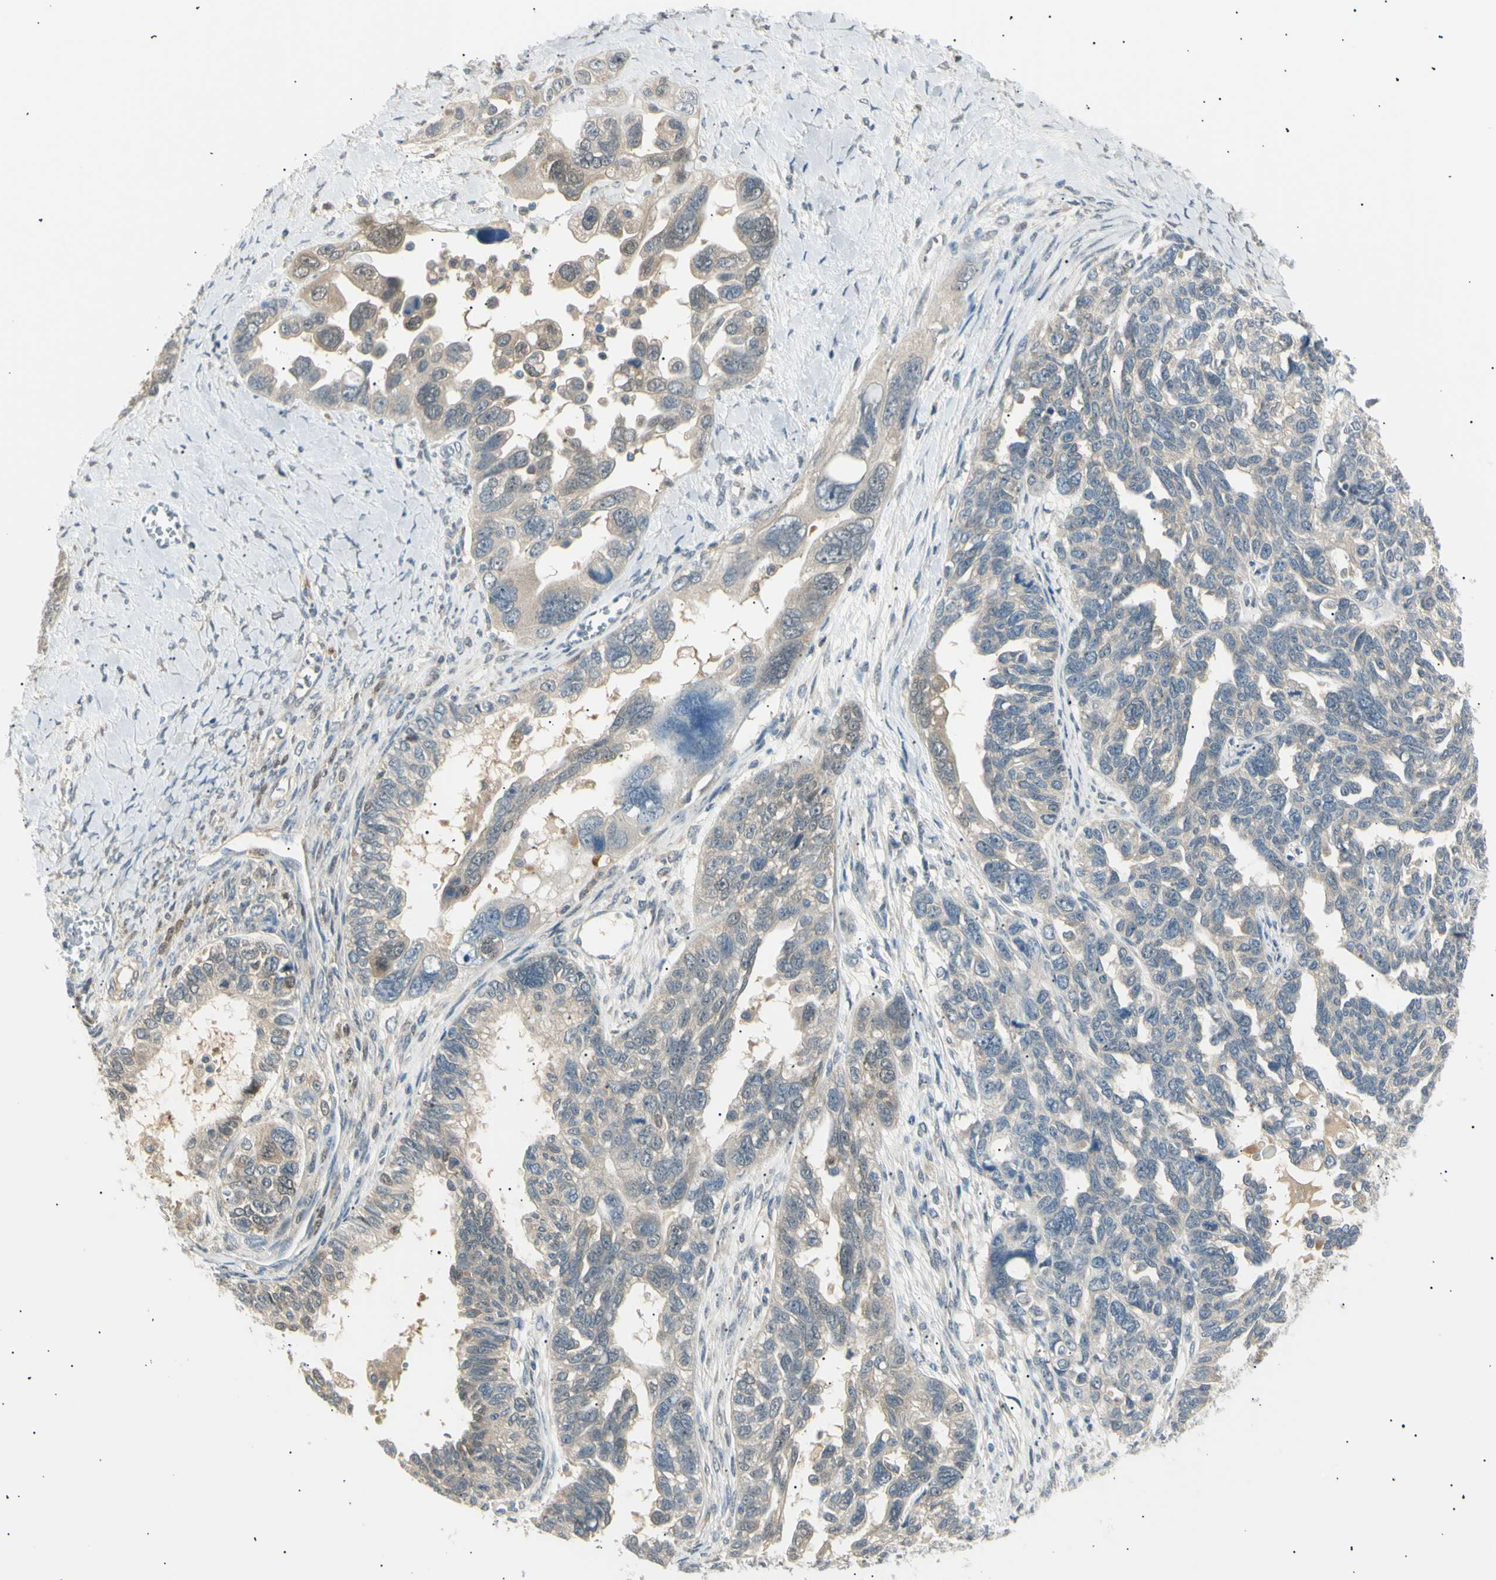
{"staining": {"intensity": "weak", "quantity": "25%-75%", "location": "cytoplasmic/membranous"}, "tissue": "ovarian cancer", "cell_type": "Tumor cells", "image_type": "cancer", "snomed": [{"axis": "morphology", "description": "Cystadenocarcinoma, serous, NOS"}, {"axis": "topography", "description": "Ovary"}], "caption": "Ovarian serous cystadenocarcinoma stained for a protein (brown) reveals weak cytoplasmic/membranous positive staining in approximately 25%-75% of tumor cells.", "gene": "LHPP", "patient": {"sex": "female", "age": 79}}